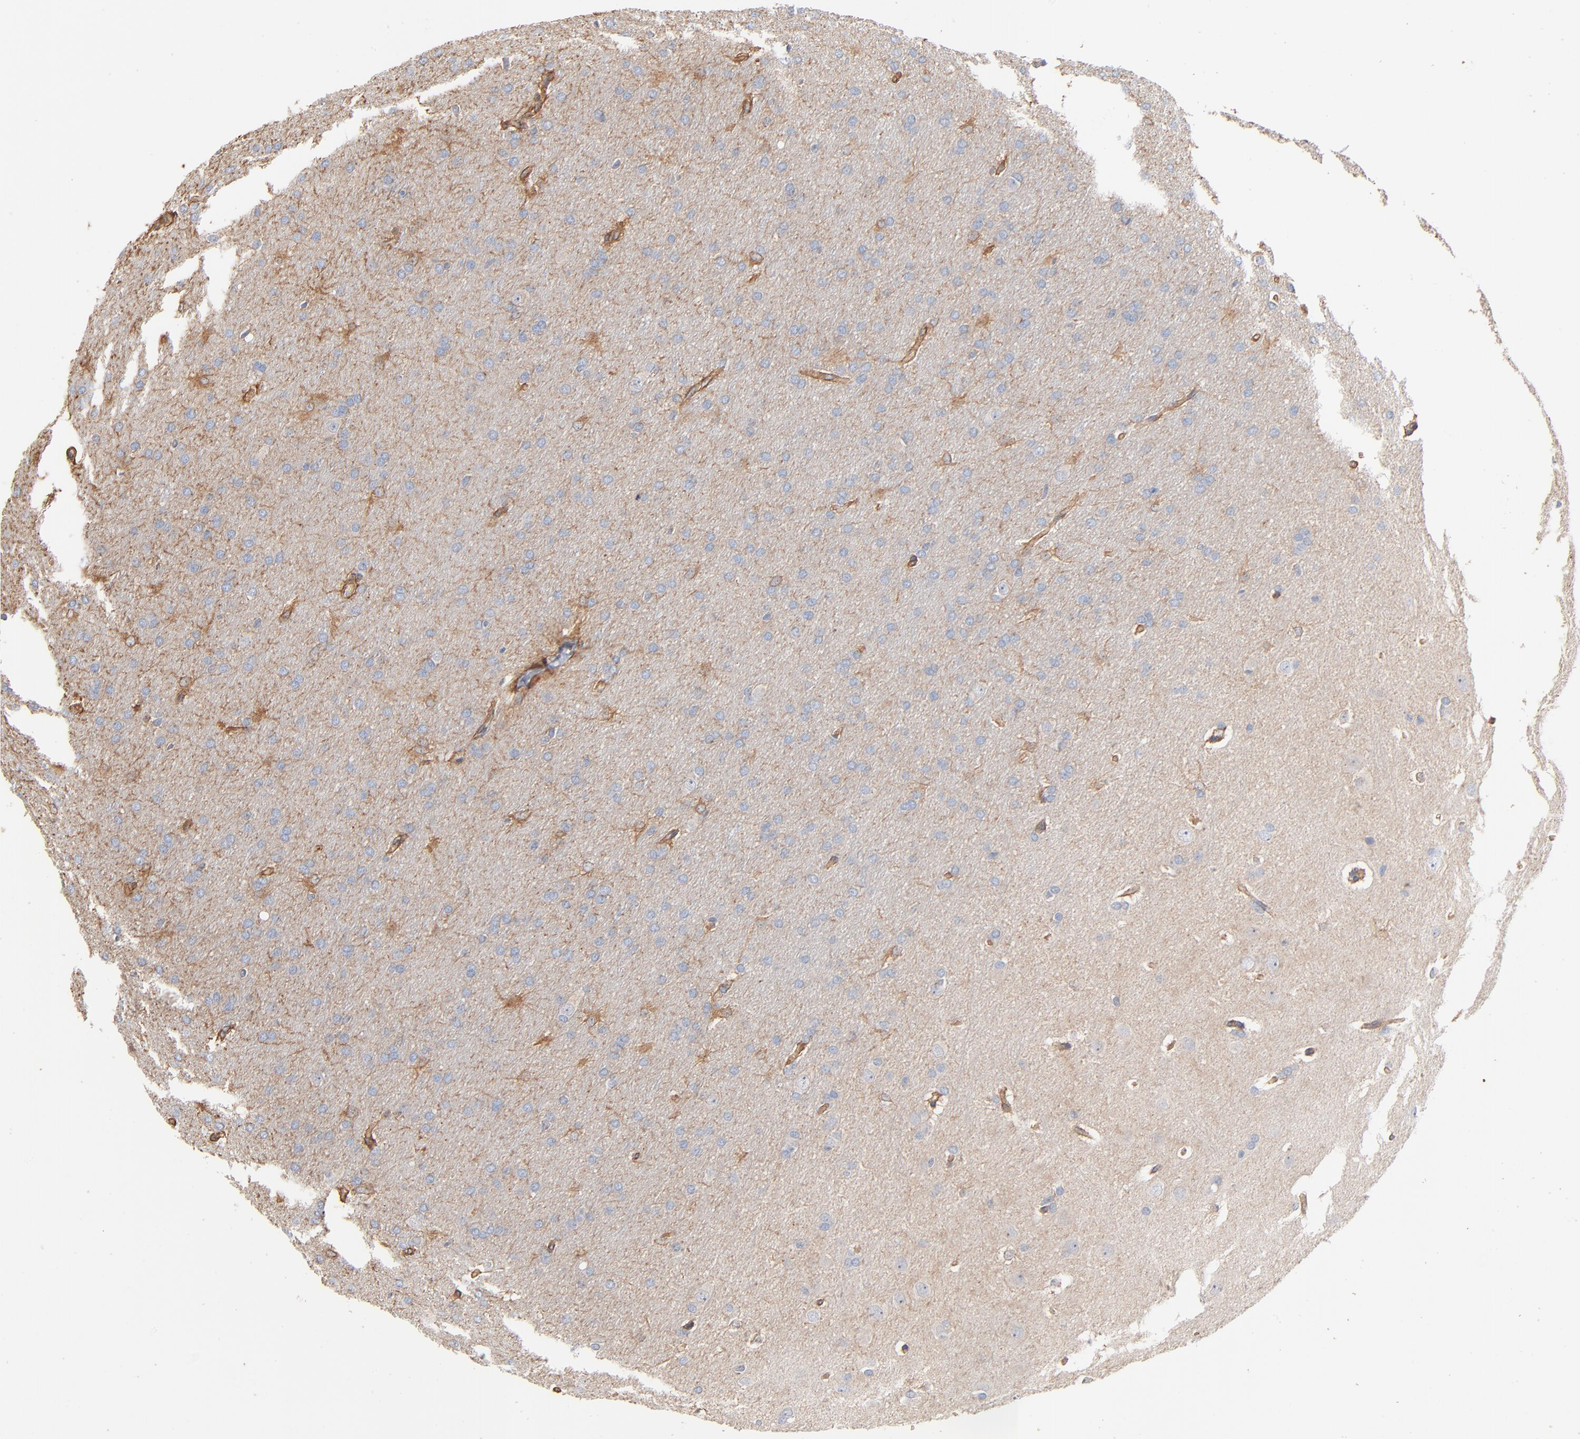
{"staining": {"intensity": "negative", "quantity": "none", "location": "none"}, "tissue": "glioma", "cell_type": "Tumor cells", "image_type": "cancer", "snomed": [{"axis": "morphology", "description": "Glioma, malignant, Low grade"}, {"axis": "topography", "description": "Brain"}], "caption": "Human malignant glioma (low-grade) stained for a protein using IHC displays no staining in tumor cells.", "gene": "ABCD4", "patient": {"sex": "female", "age": 32}}